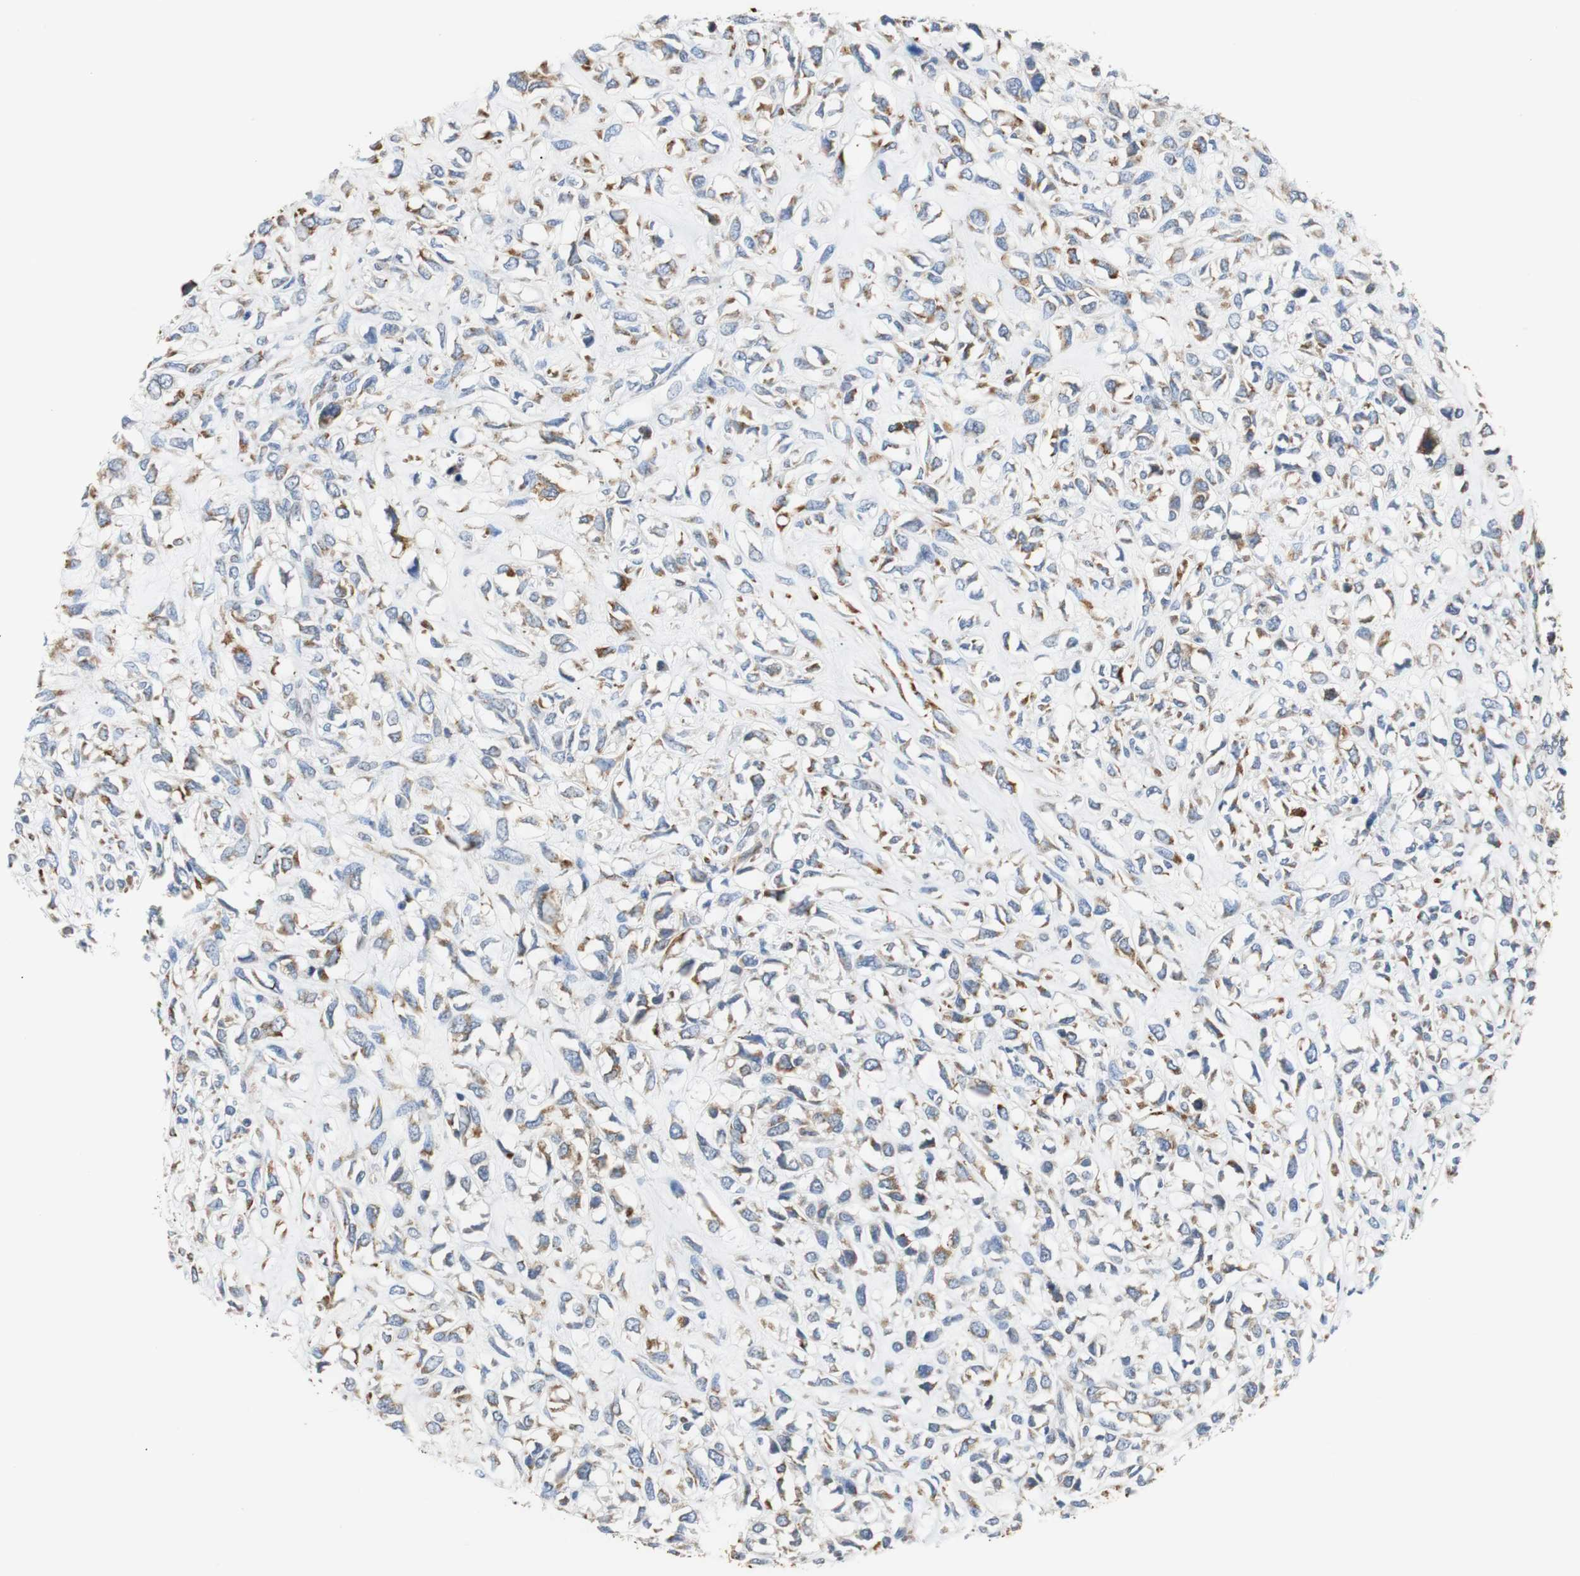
{"staining": {"intensity": "weak", "quantity": "25%-75%", "location": "cytoplasmic/membranous"}, "tissue": "head and neck cancer", "cell_type": "Tumor cells", "image_type": "cancer", "snomed": [{"axis": "morphology", "description": "Necrosis, NOS"}, {"axis": "morphology", "description": "Neoplasm, malignant, NOS"}, {"axis": "topography", "description": "Salivary gland"}, {"axis": "topography", "description": "Head-Neck"}], "caption": "Malignant neoplasm (head and neck) stained with a brown dye shows weak cytoplasmic/membranous positive staining in about 25%-75% of tumor cells.", "gene": "PDIA4", "patient": {"sex": "male", "age": 43}}